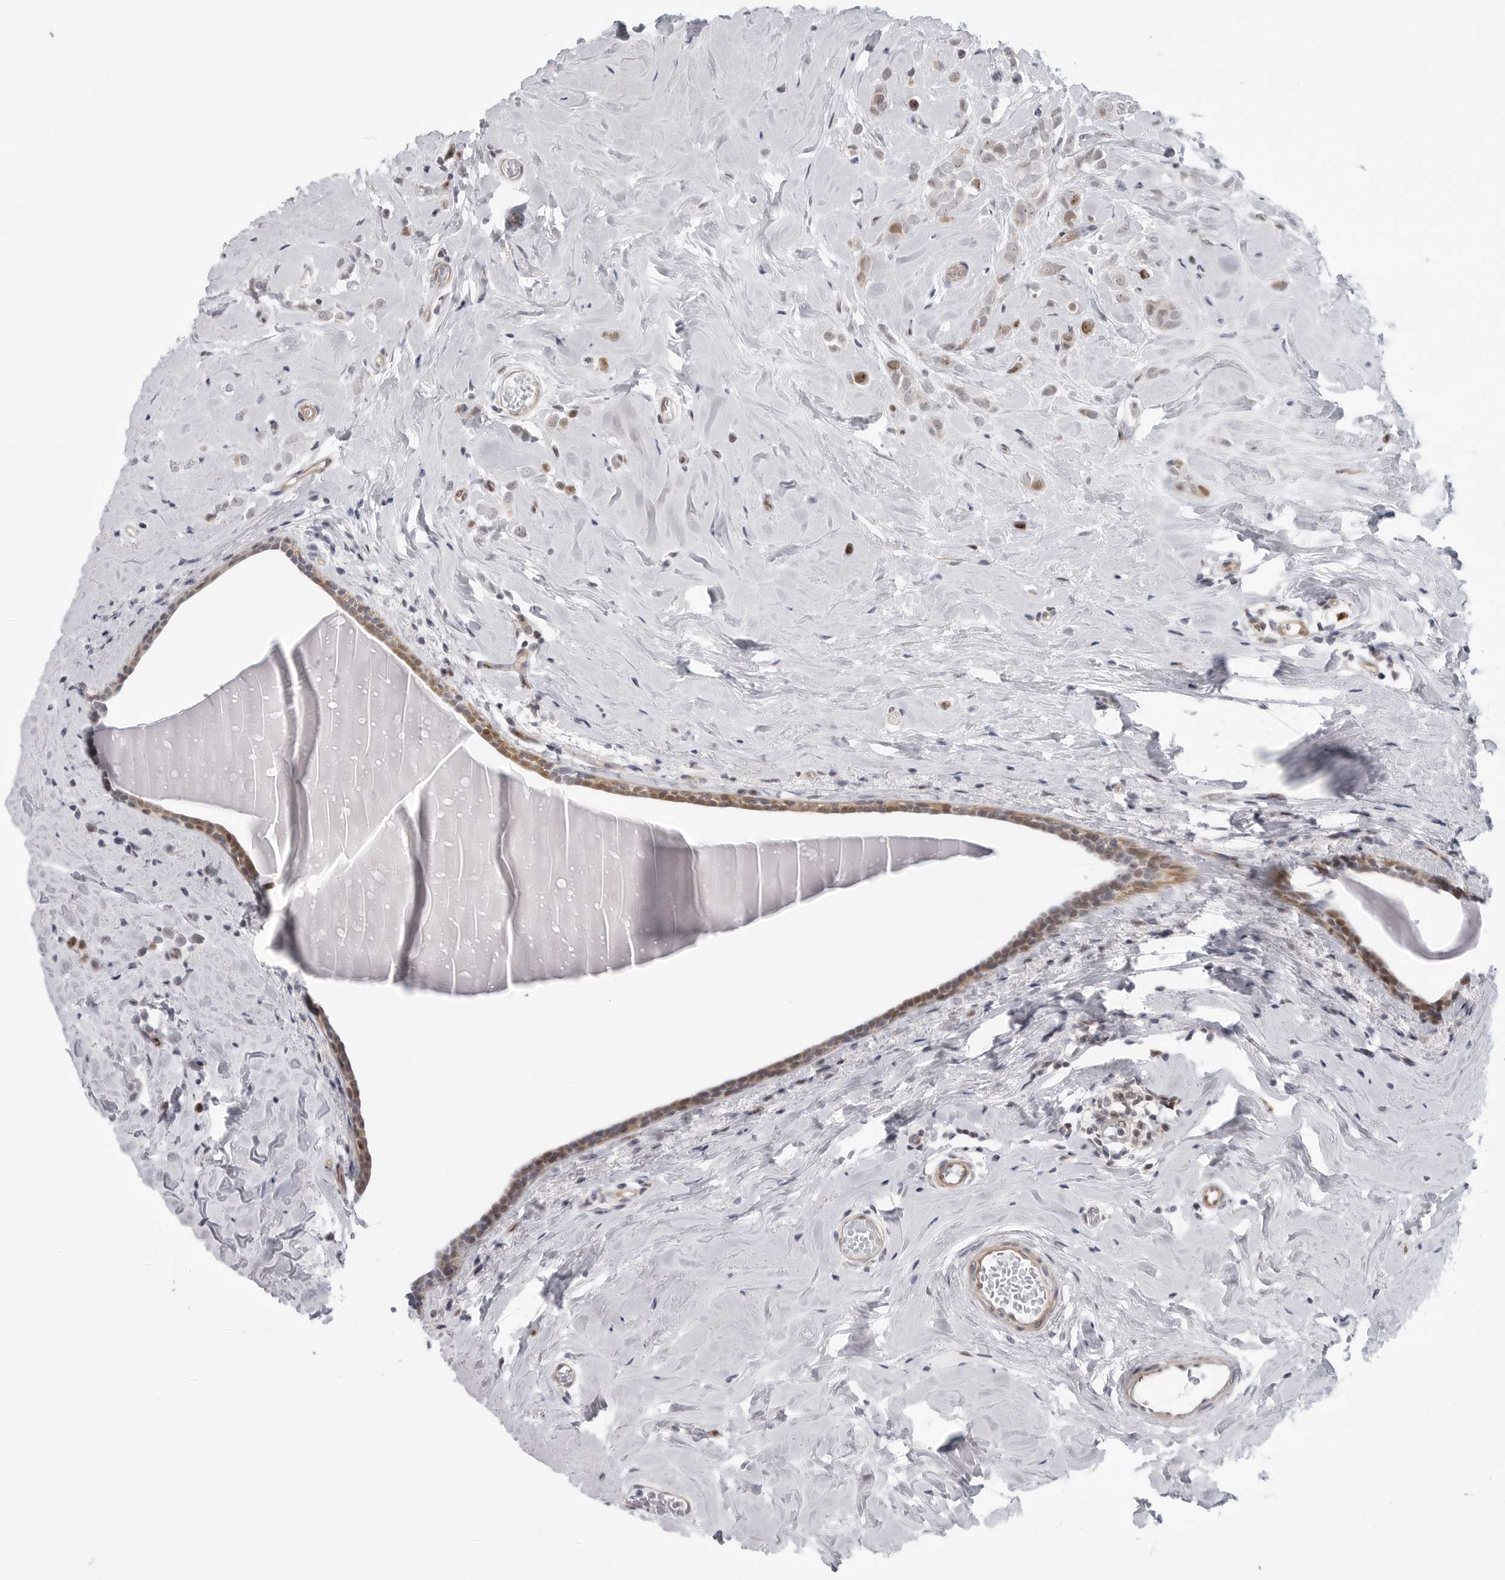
{"staining": {"intensity": "moderate", "quantity": "25%-75%", "location": "nuclear"}, "tissue": "breast cancer", "cell_type": "Tumor cells", "image_type": "cancer", "snomed": [{"axis": "morphology", "description": "Lobular carcinoma"}, {"axis": "topography", "description": "Breast"}], "caption": "Lobular carcinoma (breast) was stained to show a protein in brown. There is medium levels of moderate nuclear positivity in approximately 25%-75% of tumor cells.", "gene": "FAM135B", "patient": {"sex": "female", "age": 47}}